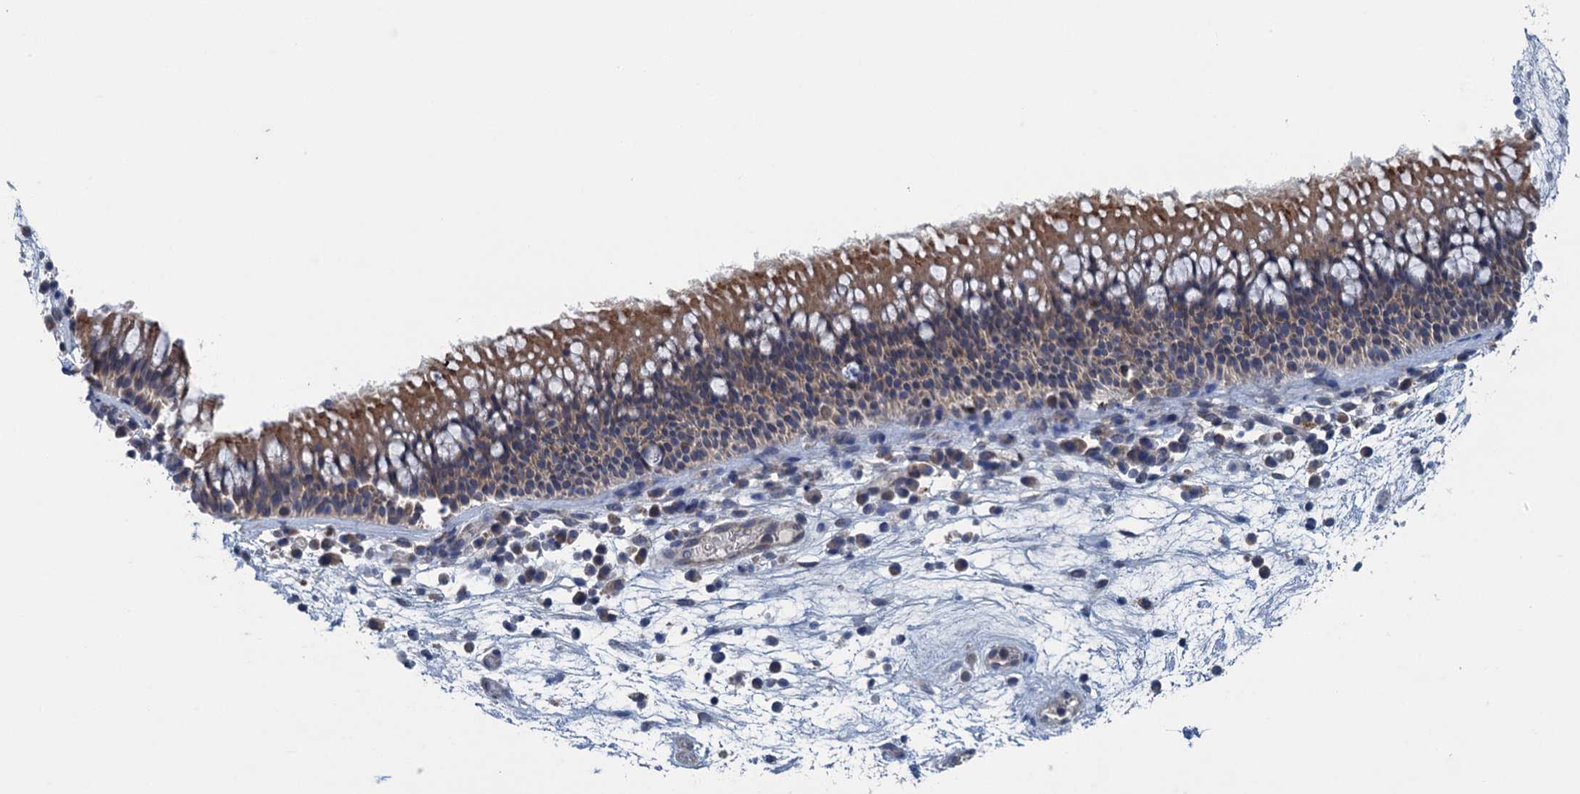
{"staining": {"intensity": "moderate", "quantity": "25%-75%", "location": "cytoplasmic/membranous"}, "tissue": "nasopharynx", "cell_type": "Respiratory epithelial cells", "image_type": "normal", "snomed": [{"axis": "morphology", "description": "Normal tissue, NOS"}, {"axis": "morphology", "description": "Inflammation, NOS"}, {"axis": "morphology", "description": "Malignant melanoma, Metastatic site"}, {"axis": "topography", "description": "Nasopharynx"}], "caption": "This is a micrograph of IHC staining of unremarkable nasopharynx, which shows moderate expression in the cytoplasmic/membranous of respiratory epithelial cells.", "gene": "CTU2", "patient": {"sex": "male", "age": 70}}